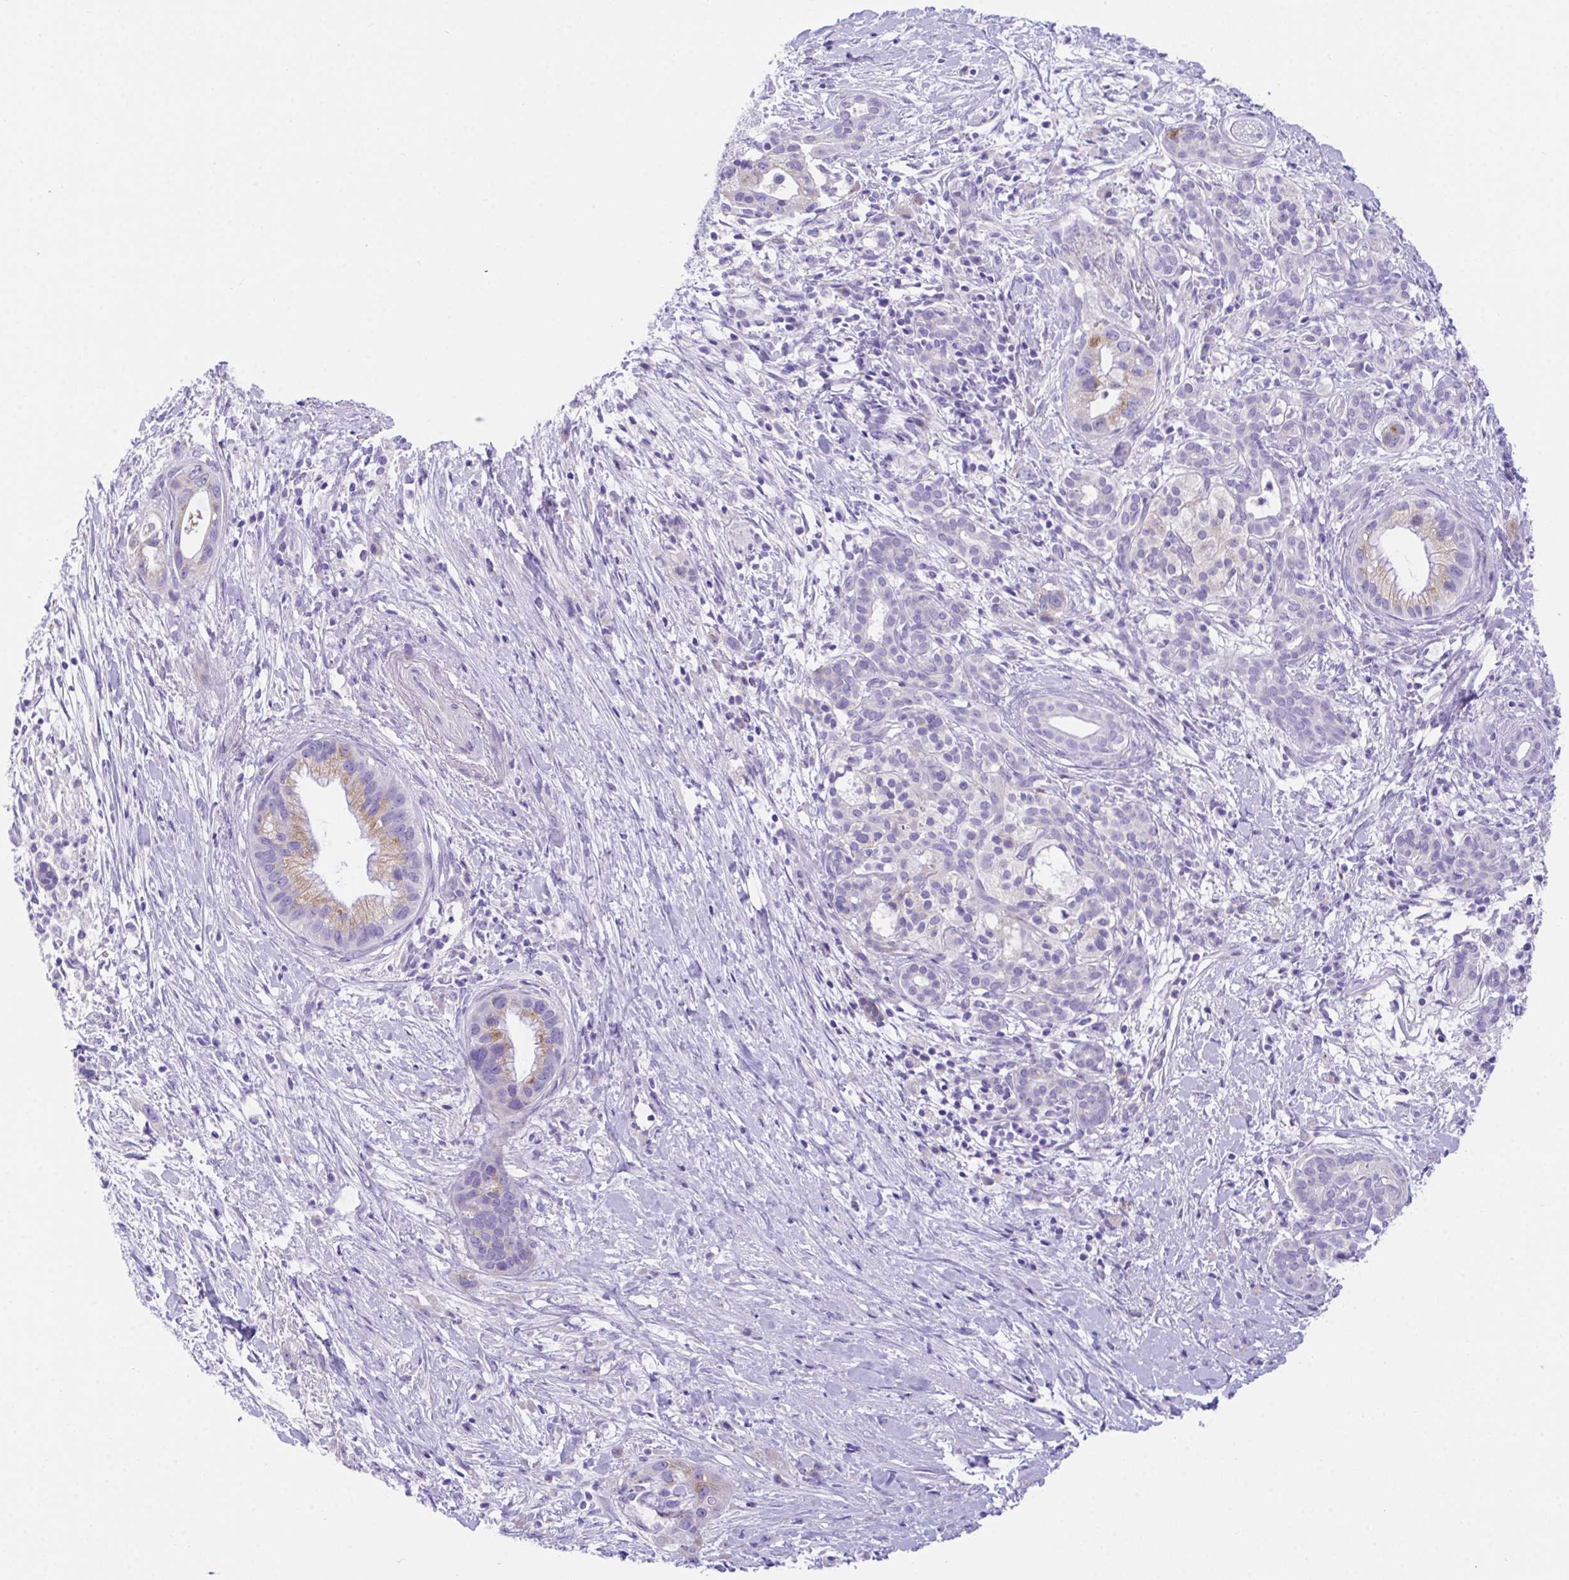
{"staining": {"intensity": "moderate", "quantity": "<25%", "location": "cytoplasmic/membranous"}, "tissue": "pancreatic cancer", "cell_type": "Tumor cells", "image_type": "cancer", "snomed": [{"axis": "morphology", "description": "Adenocarcinoma, NOS"}, {"axis": "topography", "description": "Pancreas"}], "caption": "Brown immunohistochemical staining in adenocarcinoma (pancreatic) displays moderate cytoplasmic/membranous positivity in about <25% of tumor cells.", "gene": "TMEM106B", "patient": {"sex": "male", "age": 44}}